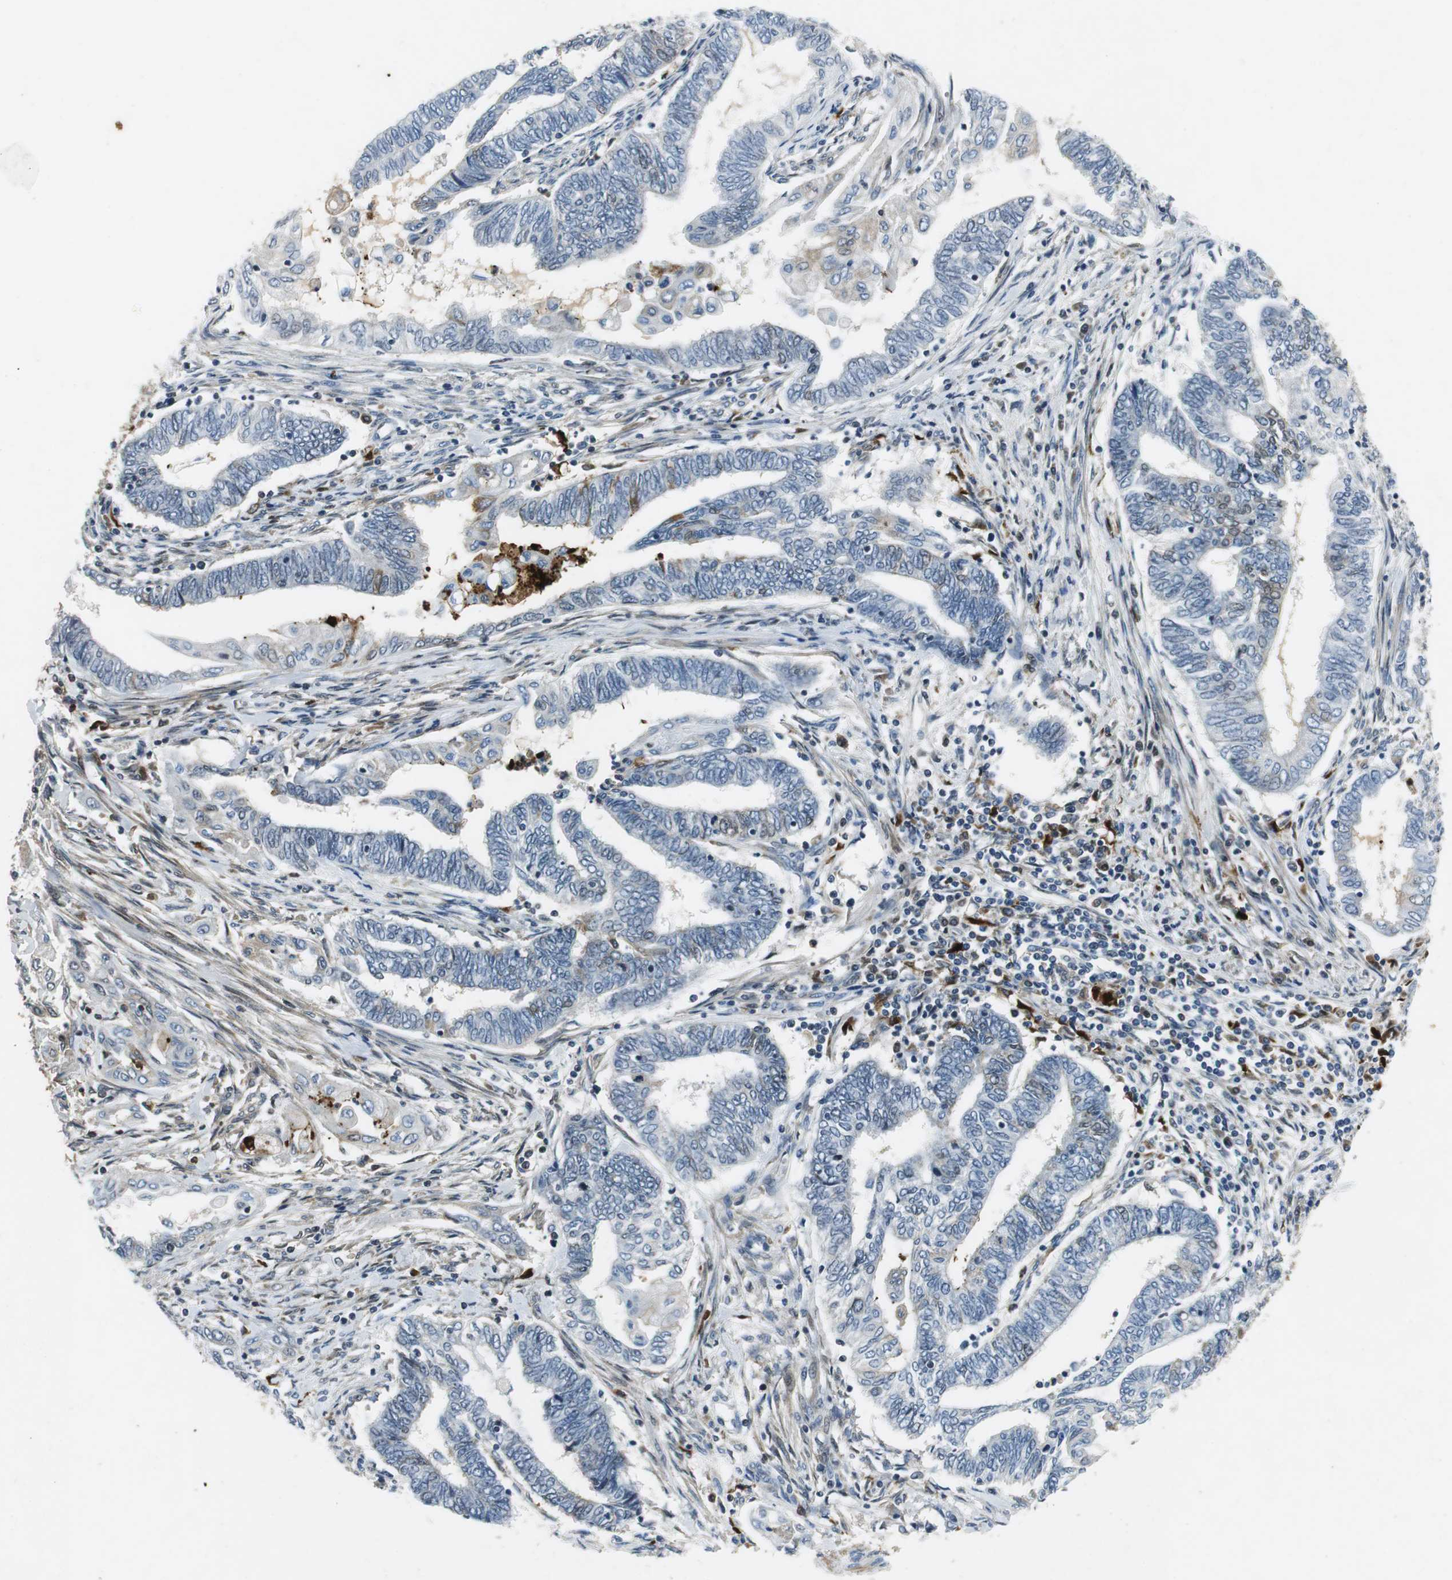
{"staining": {"intensity": "negative", "quantity": "none", "location": "none"}, "tissue": "endometrial cancer", "cell_type": "Tumor cells", "image_type": "cancer", "snomed": [{"axis": "morphology", "description": "Adenocarcinoma, NOS"}, {"axis": "topography", "description": "Uterus"}, {"axis": "topography", "description": "Endometrium"}], "caption": "Immunohistochemical staining of endometrial cancer exhibits no significant staining in tumor cells.", "gene": "ORM1", "patient": {"sex": "female", "age": 70}}